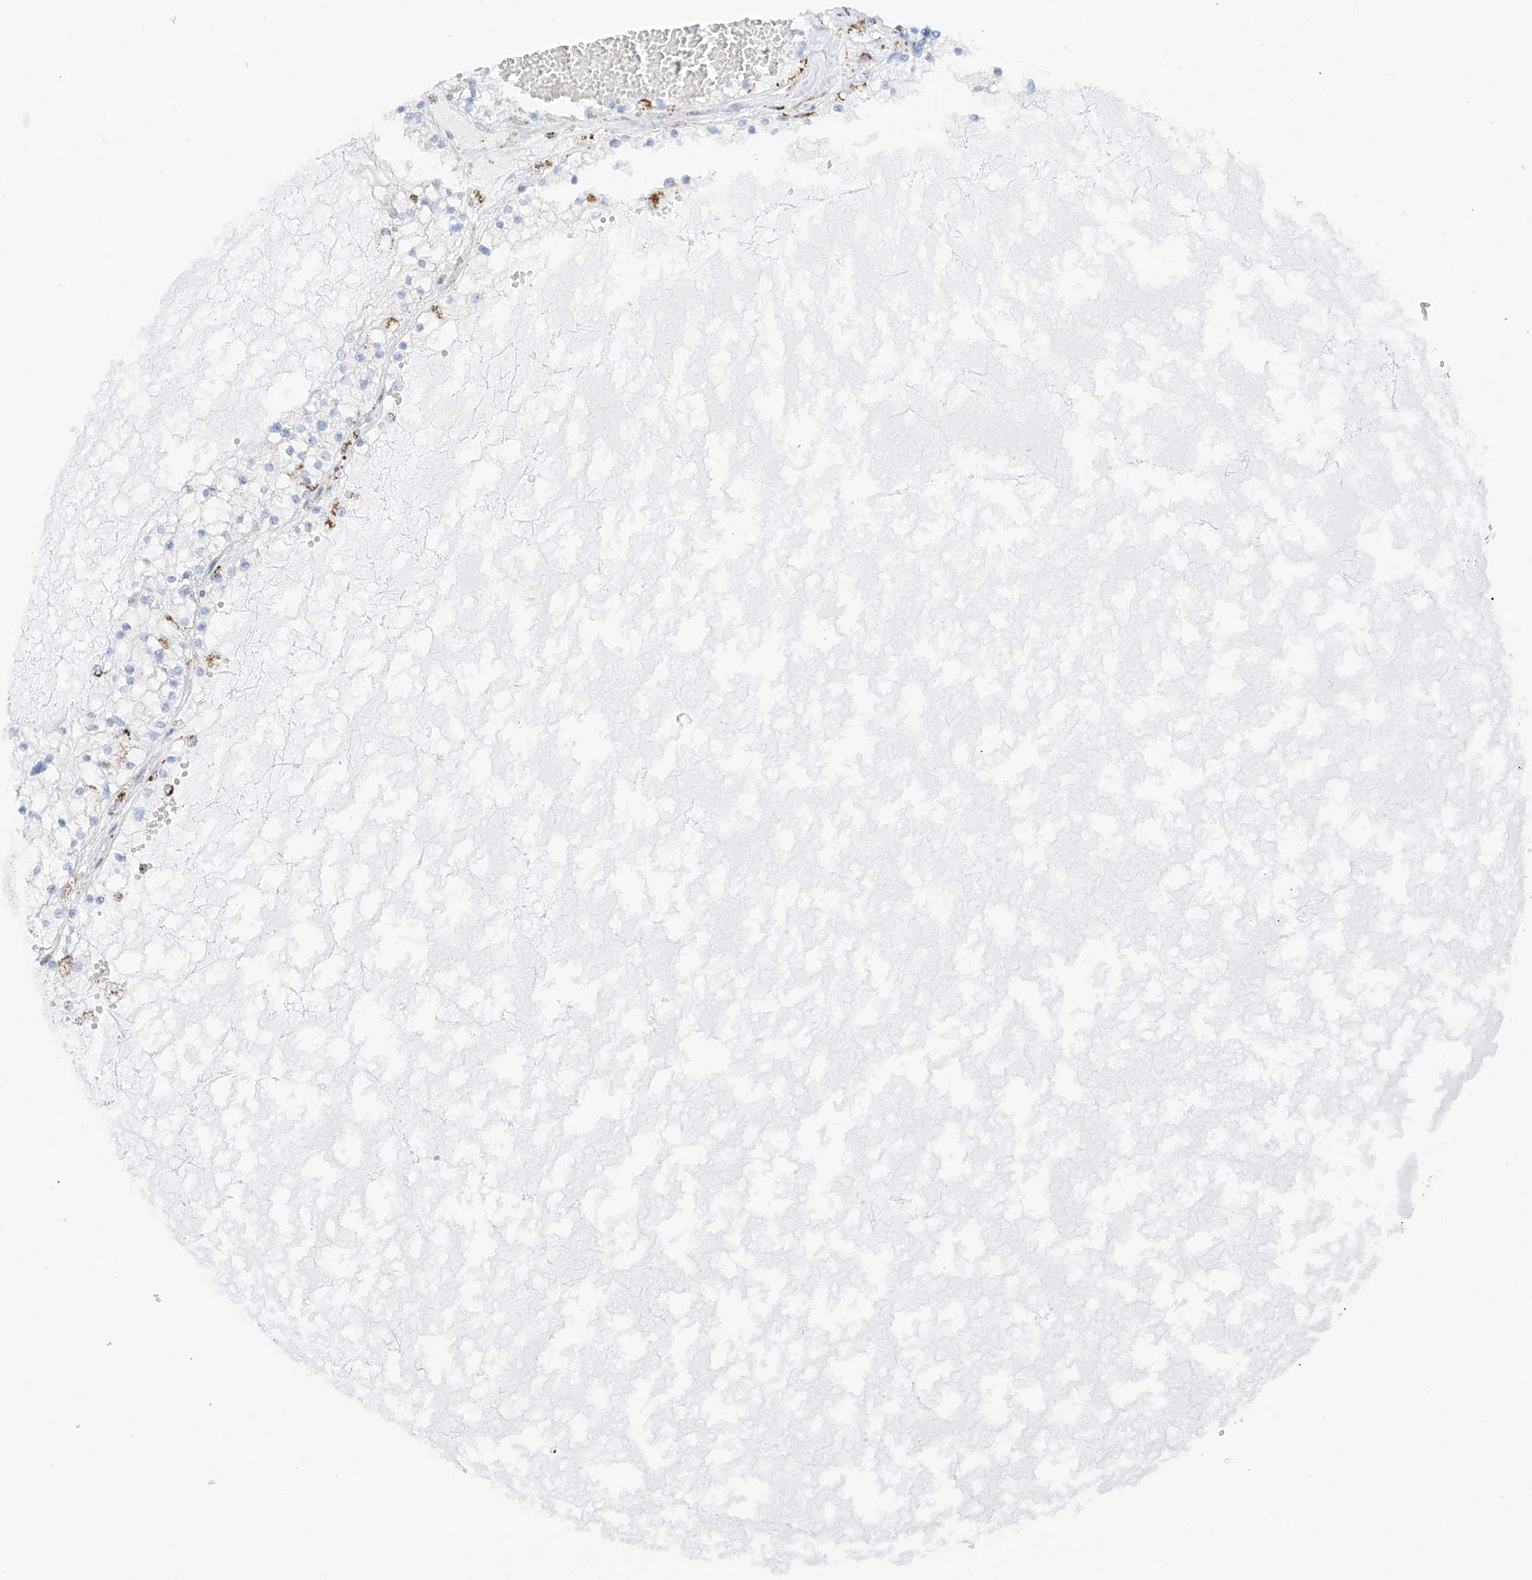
{"staining": {"intensity": "negative", "quantity": "none", "location": "none"}, "tissue": "renal cancer", "cell_type": "Tumor cells", "image_type": "cancer", "snomed": [{"axis": "morphology", "description": "Normal tissue, NOS"}, {"axis": "morphology", "description": "Adenocarcinoma, NOS"}, {"axis": "topography", "description": "Kidney"}], "caption": "The immunohistochemistry (IHC) image has no significant staining in tumor cells of renal cancer (adenocarcinoma) tissue.", "gene": "XKR3", "patient": {"sex": "male", "age": 68}}